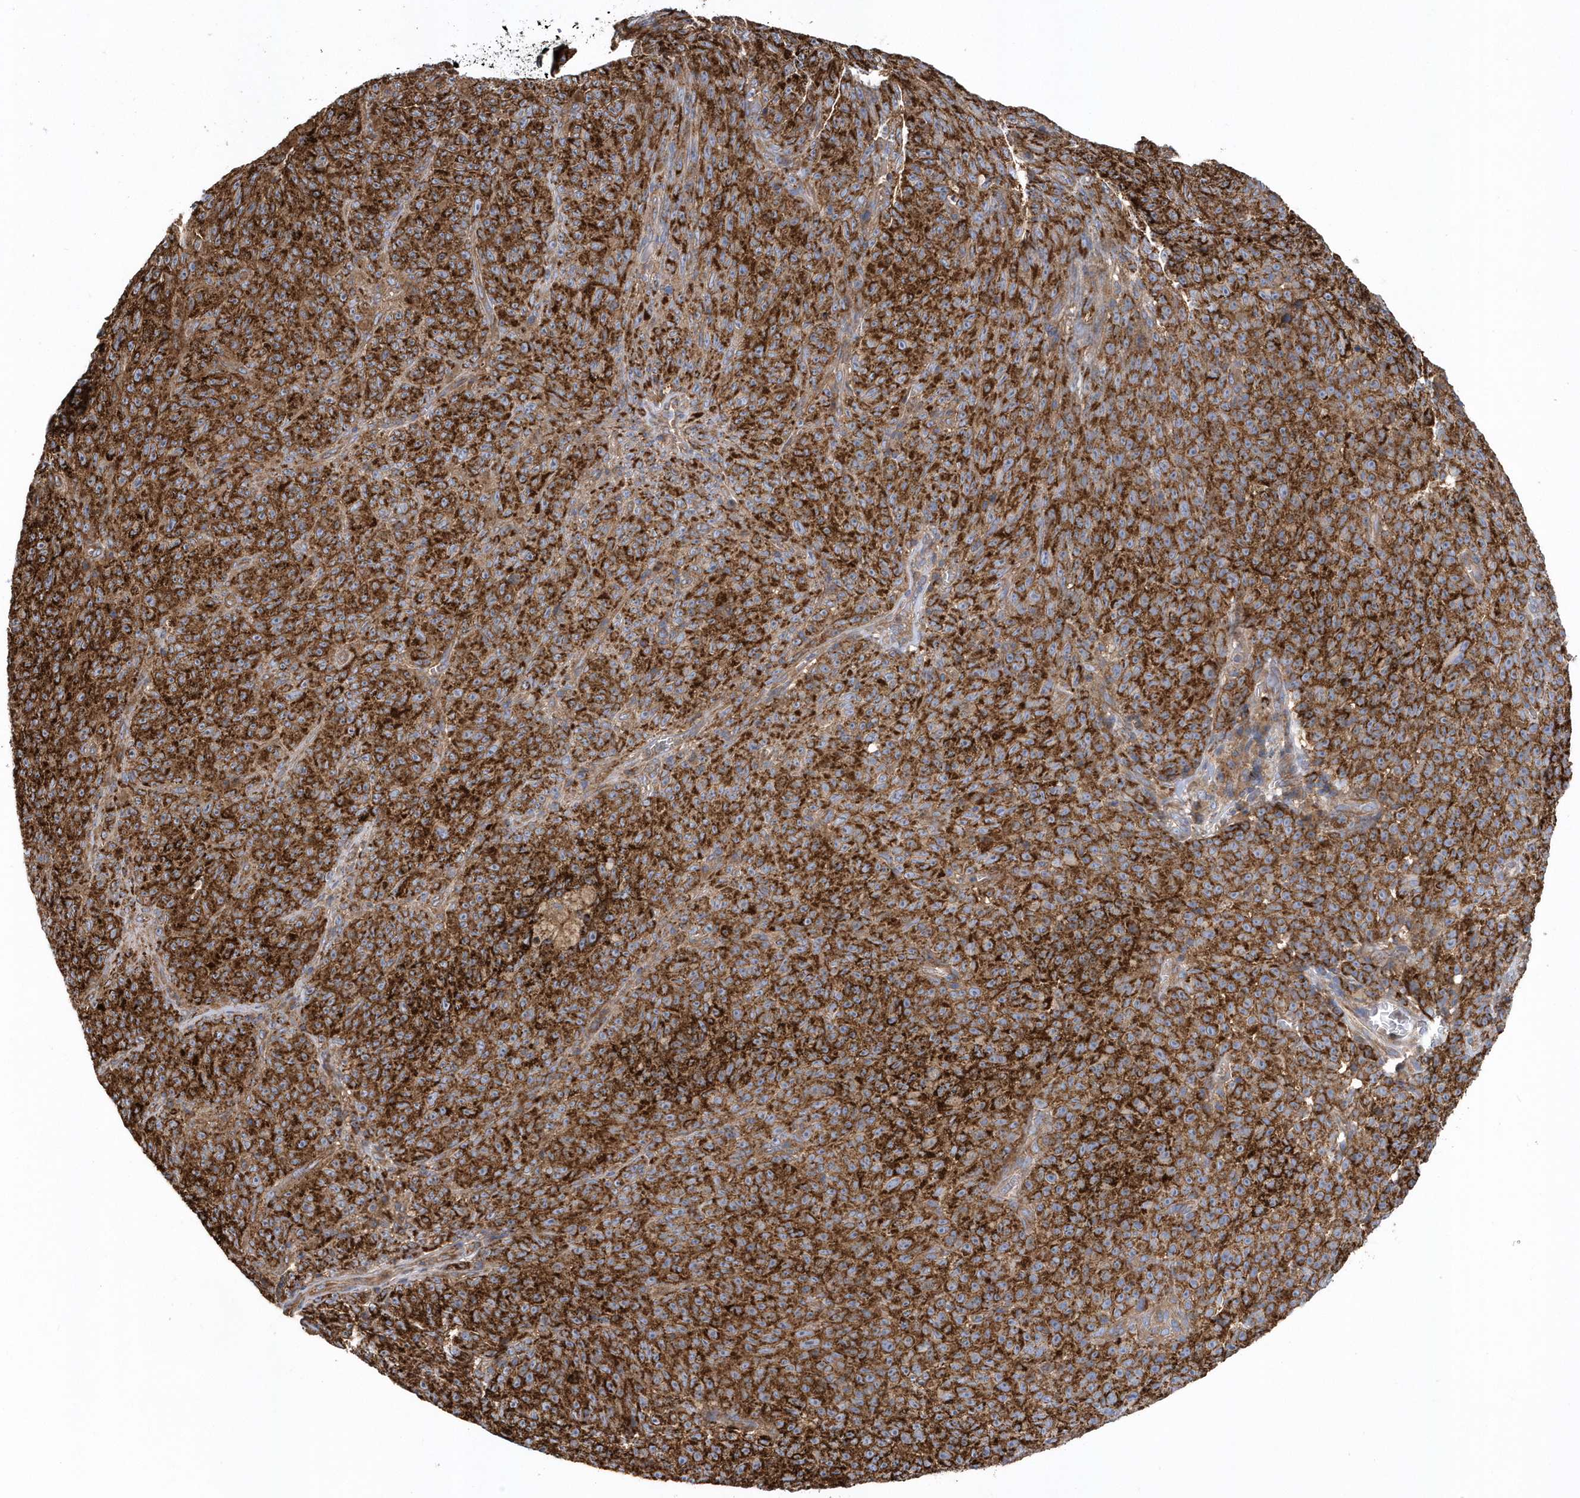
{"staining": {"intensity": "strong", "quantity": ">75%", "location": "cytoplasmic/membranous"}, "tissue": "melanoma", "cell_type": "Tumor cells", "image_type": "cancer", "snomed": [{"axis": "morphology", "description": "Malignant melanoma, NOS"}, {"axis": "topography", "description": "Skin"}], "caption": "Malignant melanoma stained with IHC shows strong cytoplasmic/membranous positivity in about >75% of tumor cells.", "gene": "TRAIP", "patient": {"sex": "female", "age": 82}}